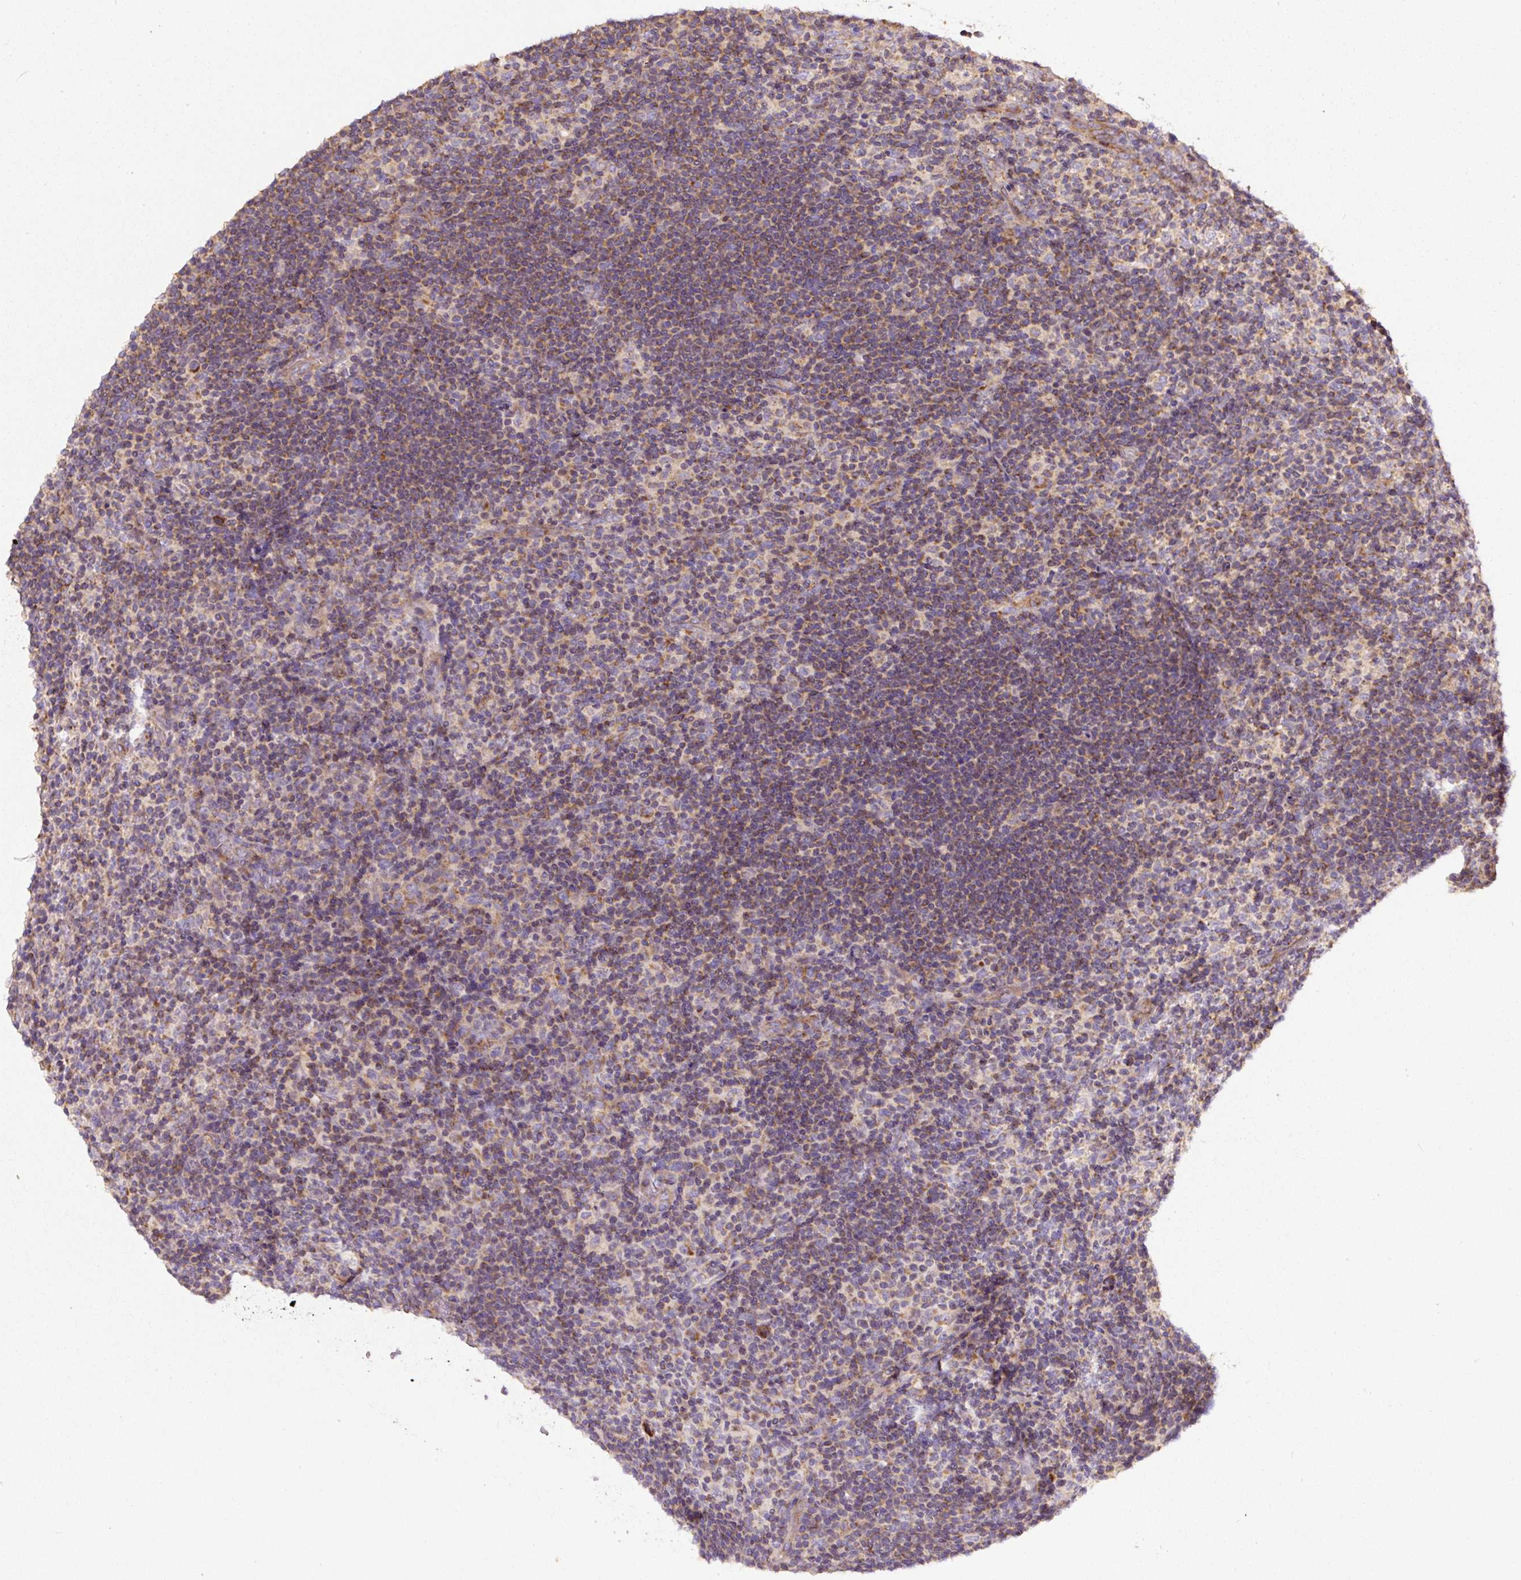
{"staining": {"intensity": "negative", "quantity": "none", "location": "none"}, "tissue": "lymphoma", "cell_type": "Tumor cells", "image_type": "cancer", "snomed": [{"axis": "morphology", "description": "Hodgkin's disease, NOS"}, {"axis": "topography", "description": "Lymph node"}], "caption": "IHC of Hodgkin's disease exhibits no positivity in tumor cells.", "gene": "NDUFAF2", "patient": {"sex": "female", "age": 57}}